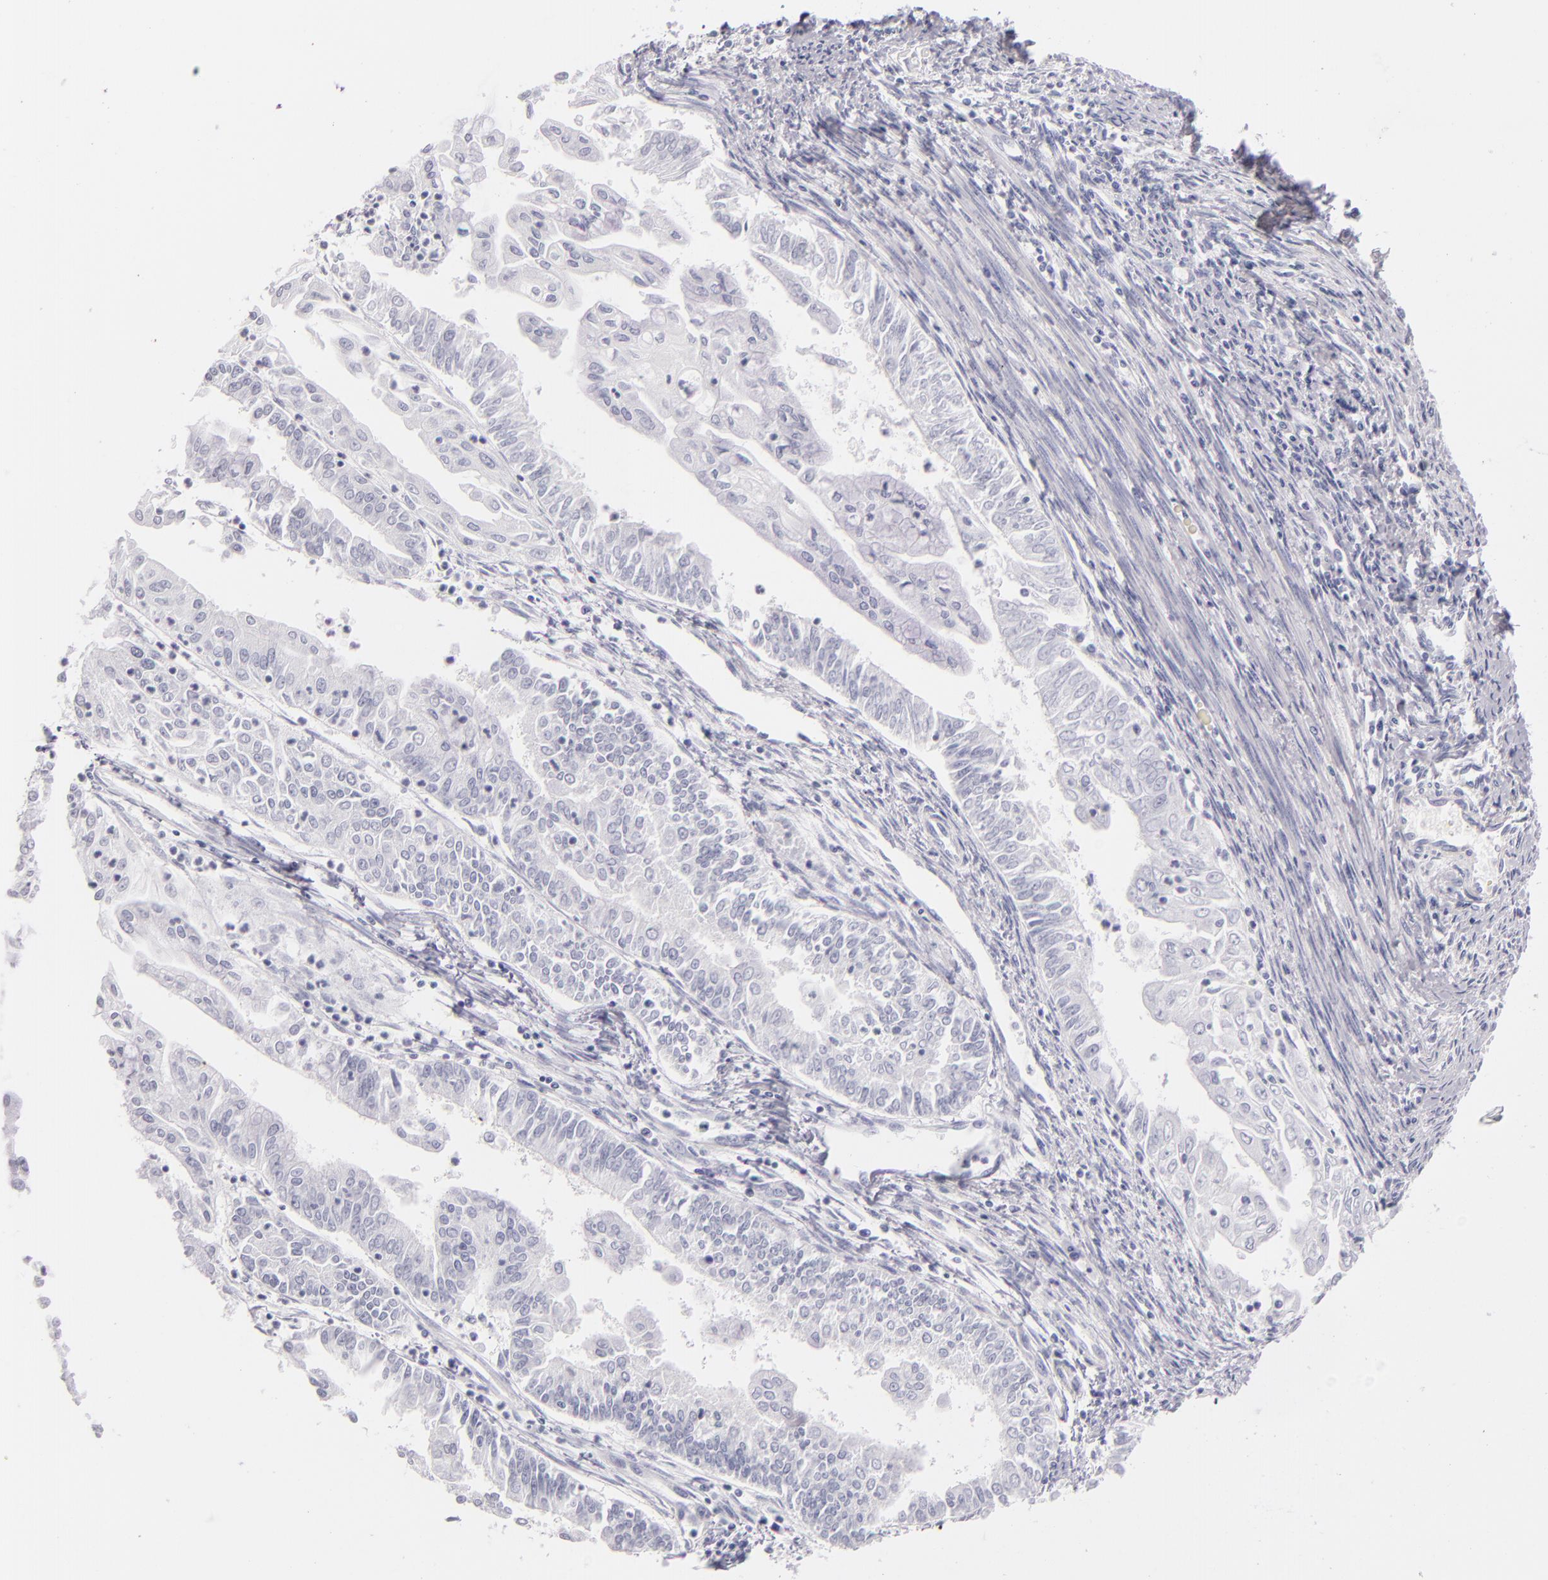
{"staining": {"intensity": "negative", "quantity": "none", "location": "none"}, "tissue": "endometrial cancer", "cell_type": "Tumor cells", "image_type": "cancer", "snomed": [{"axis": "morphology", "description": "Adenocarcinoma, NOS"}, {"axis": "topography", "description": "Endometrium"}], "caption": "A histopathology image of human endometrial cancer is negative for staining in tumor cells.", "gene": "FABP1", "patient": {"sex": "female", "age": 75}}